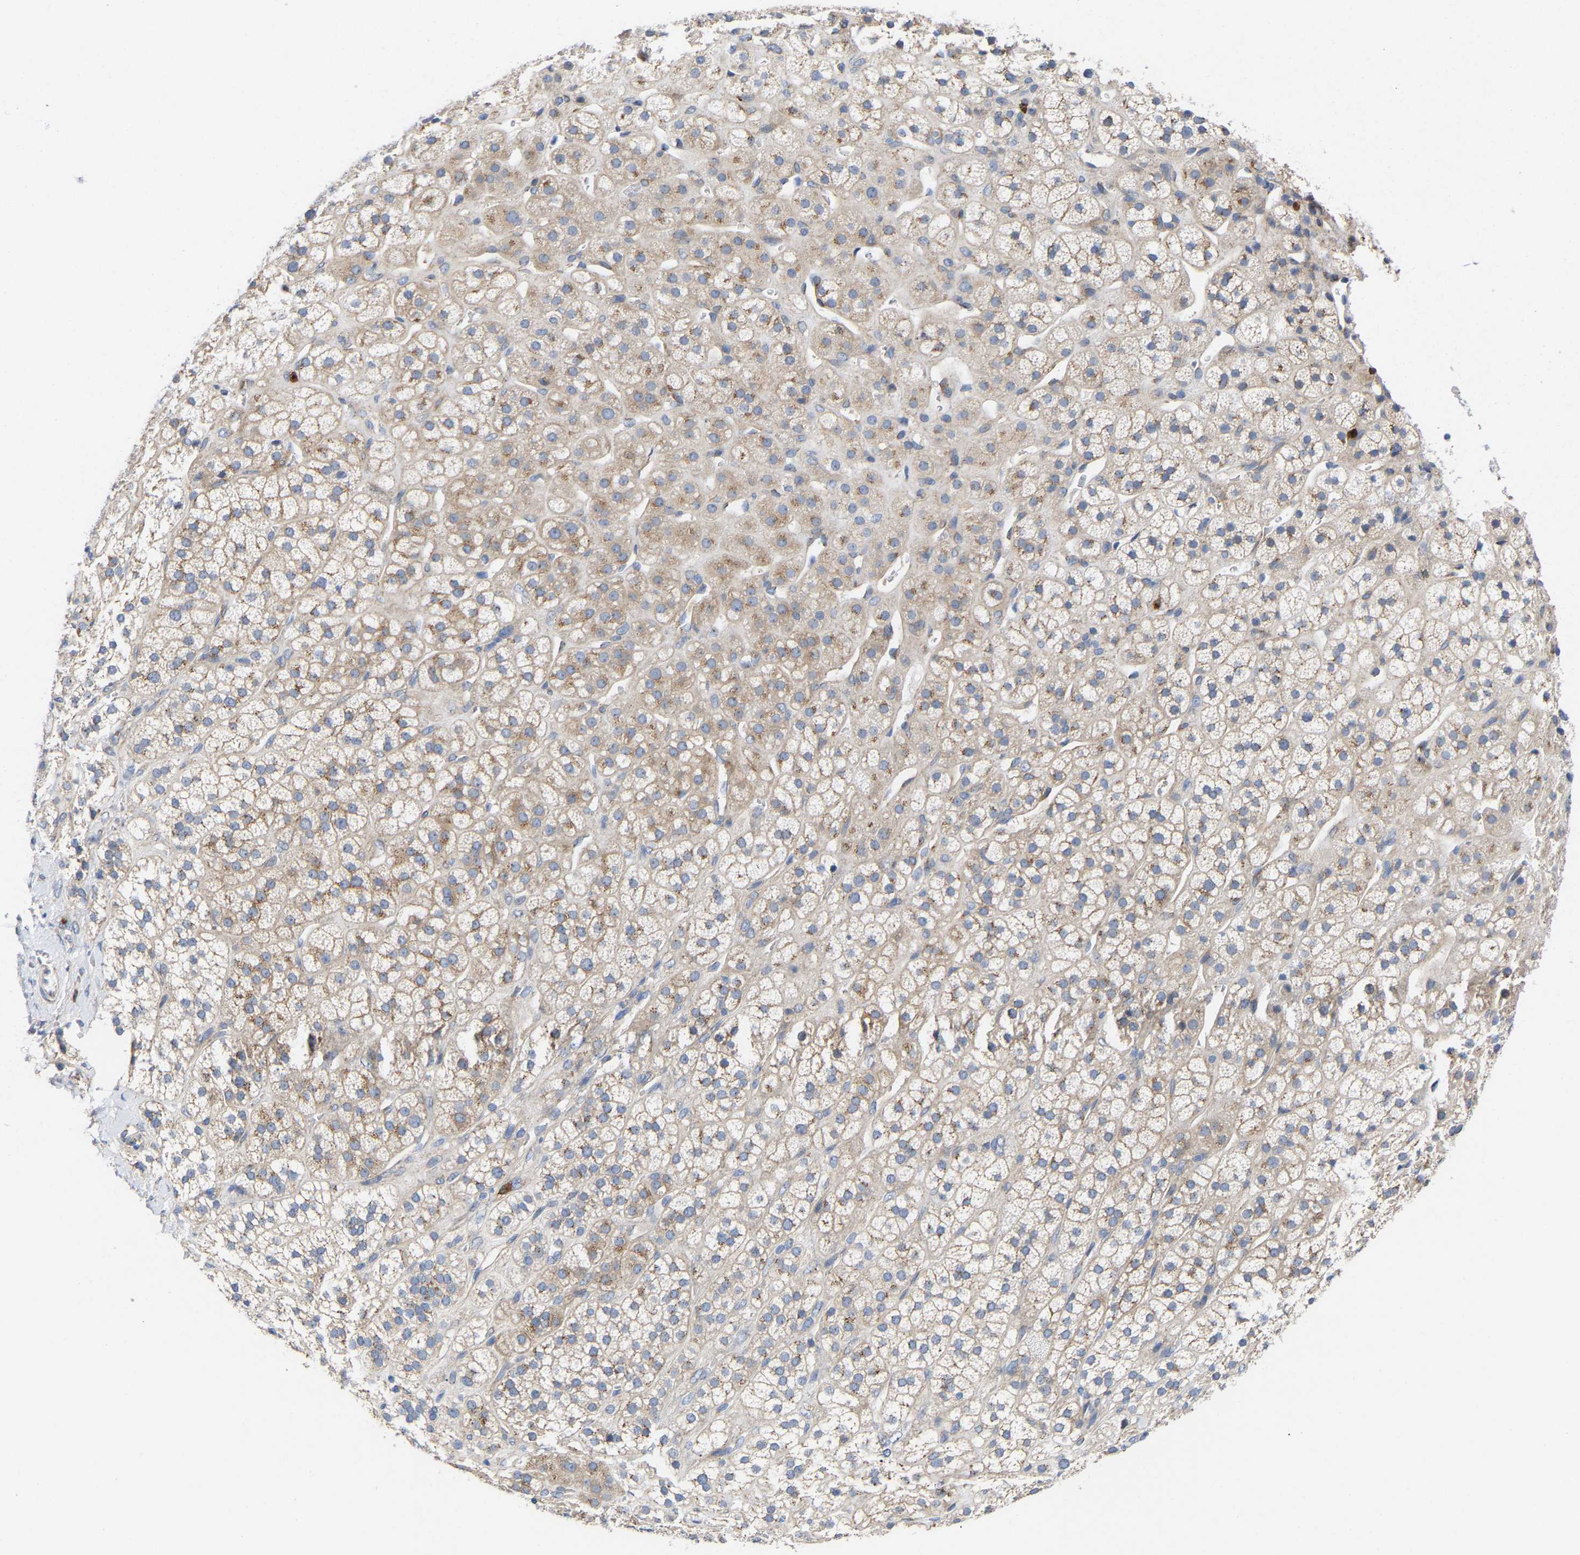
{"staining": {"intensity": "moderate", "quantity": "<25%", "location": "cytoplasmic/membranous"}, "tissue": "adrenal gland", "cell_type": "Glandular cells", "image_type": "normal", "snomed": [{"axis": "morphology", "description": "Normal tissue, NOS"}, {"axis": "topography", "description": "Adrenal gland"}], "caption": "An immunohistochemistry (IHC) micrograph of benign tissue is shown. Protein staining in brown shows moderate cytoplasmic/membranous positivity in adrenal gland within glandular cells.", "gene": "PPP1R15A", "patient": {"sex": "male", "age": 56}}